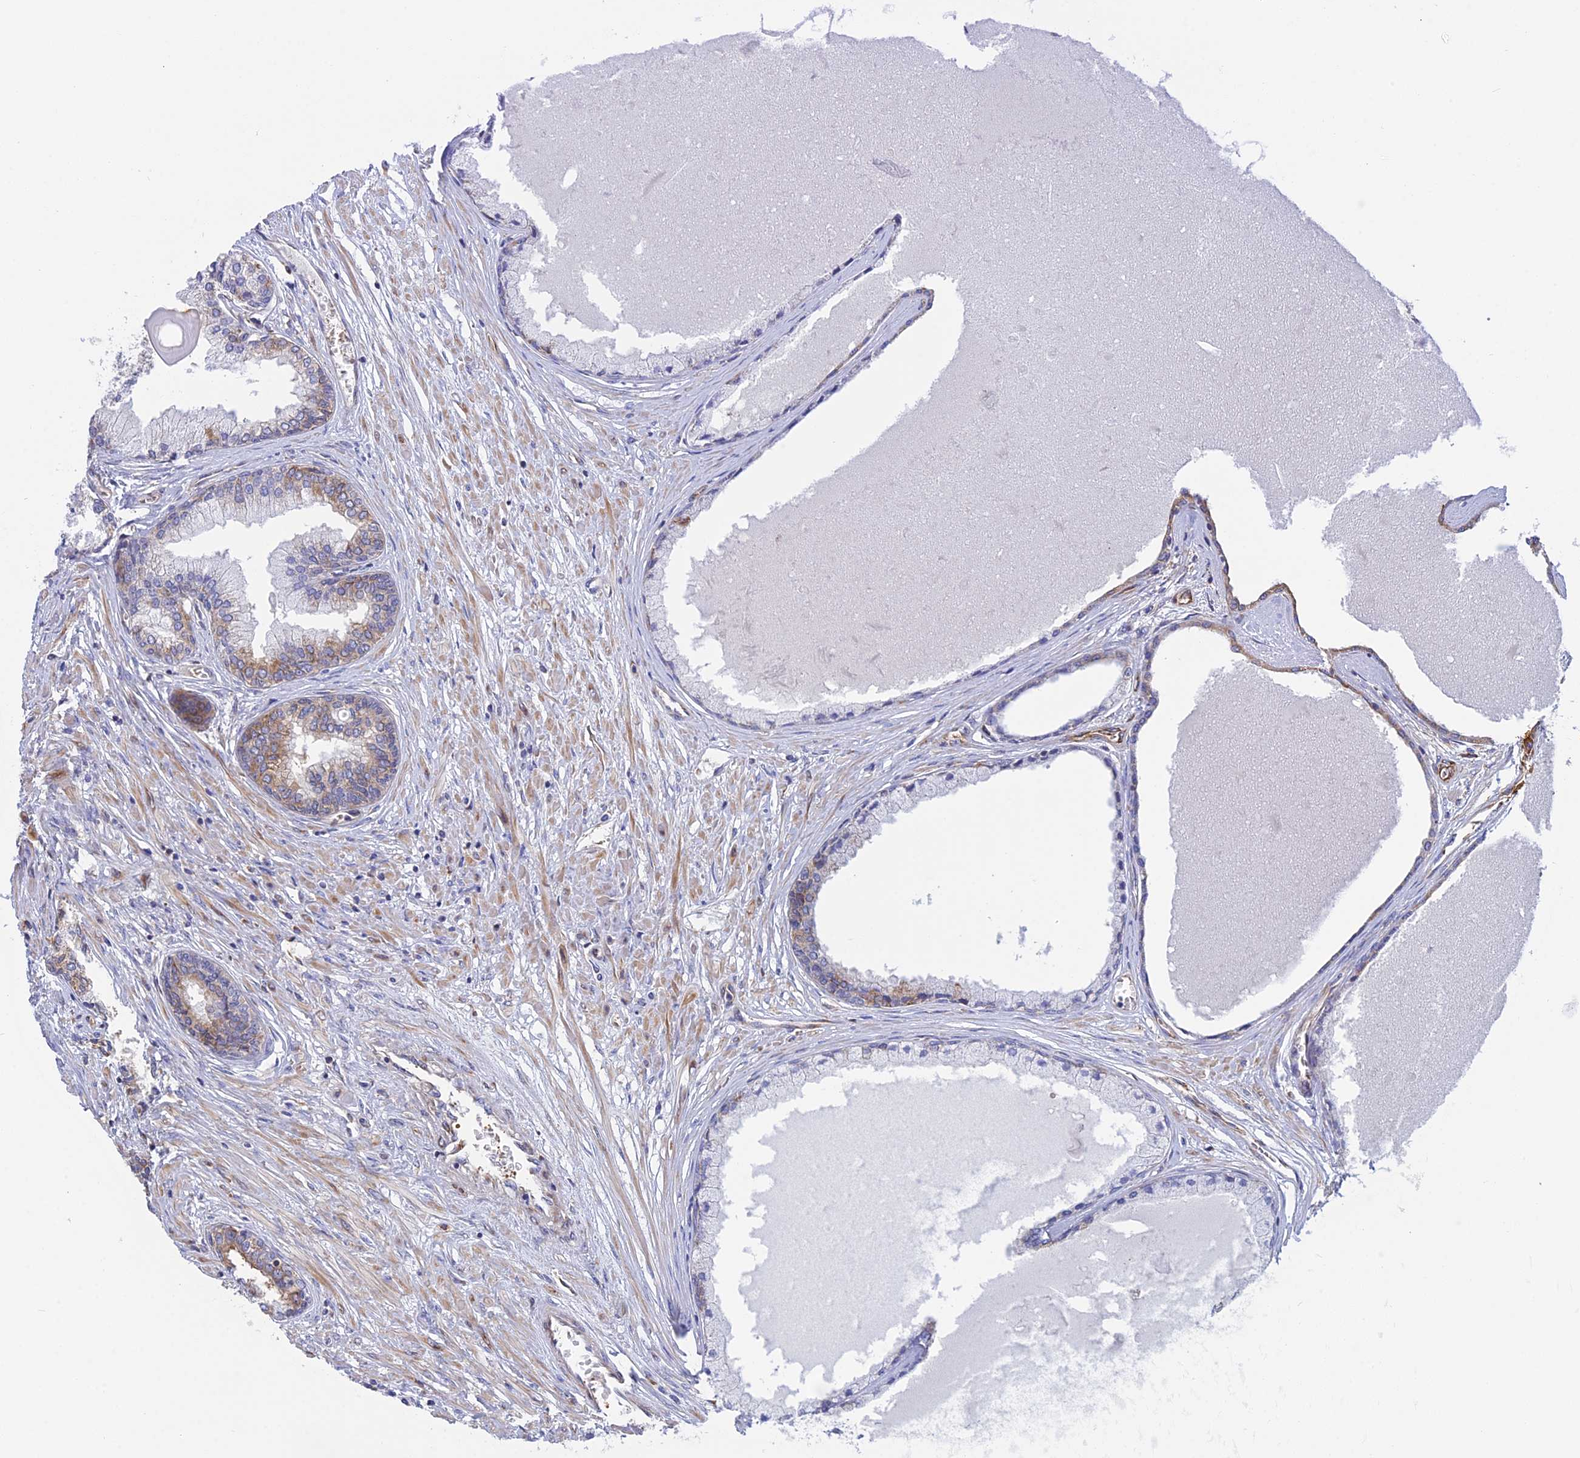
{"staining": {"intensity": "moderate", "quantity": "25%-75%", "location": "cytoplasmic/membranous"}, "tissue": "prostate cancer", "cell_type": "Tumor cells", "image_type": "cancer", "snomed": [{"axis": "morphology", "description": "Adenocarcinoma, High grade"}, {"axis": "topography", "description": "Prostate"}], "caption": "Immunohistochemical staining of high-grade adenocarcinoma (prostate) shows medium levels of moderate cytoplasmic/membranous expression in approximately 25%-75% of tumor cells. The protein is shown in brown color, while the nuclei are stained blue.", "gene": "GMIP", "patient": {"sex": "male", "age": 74}}